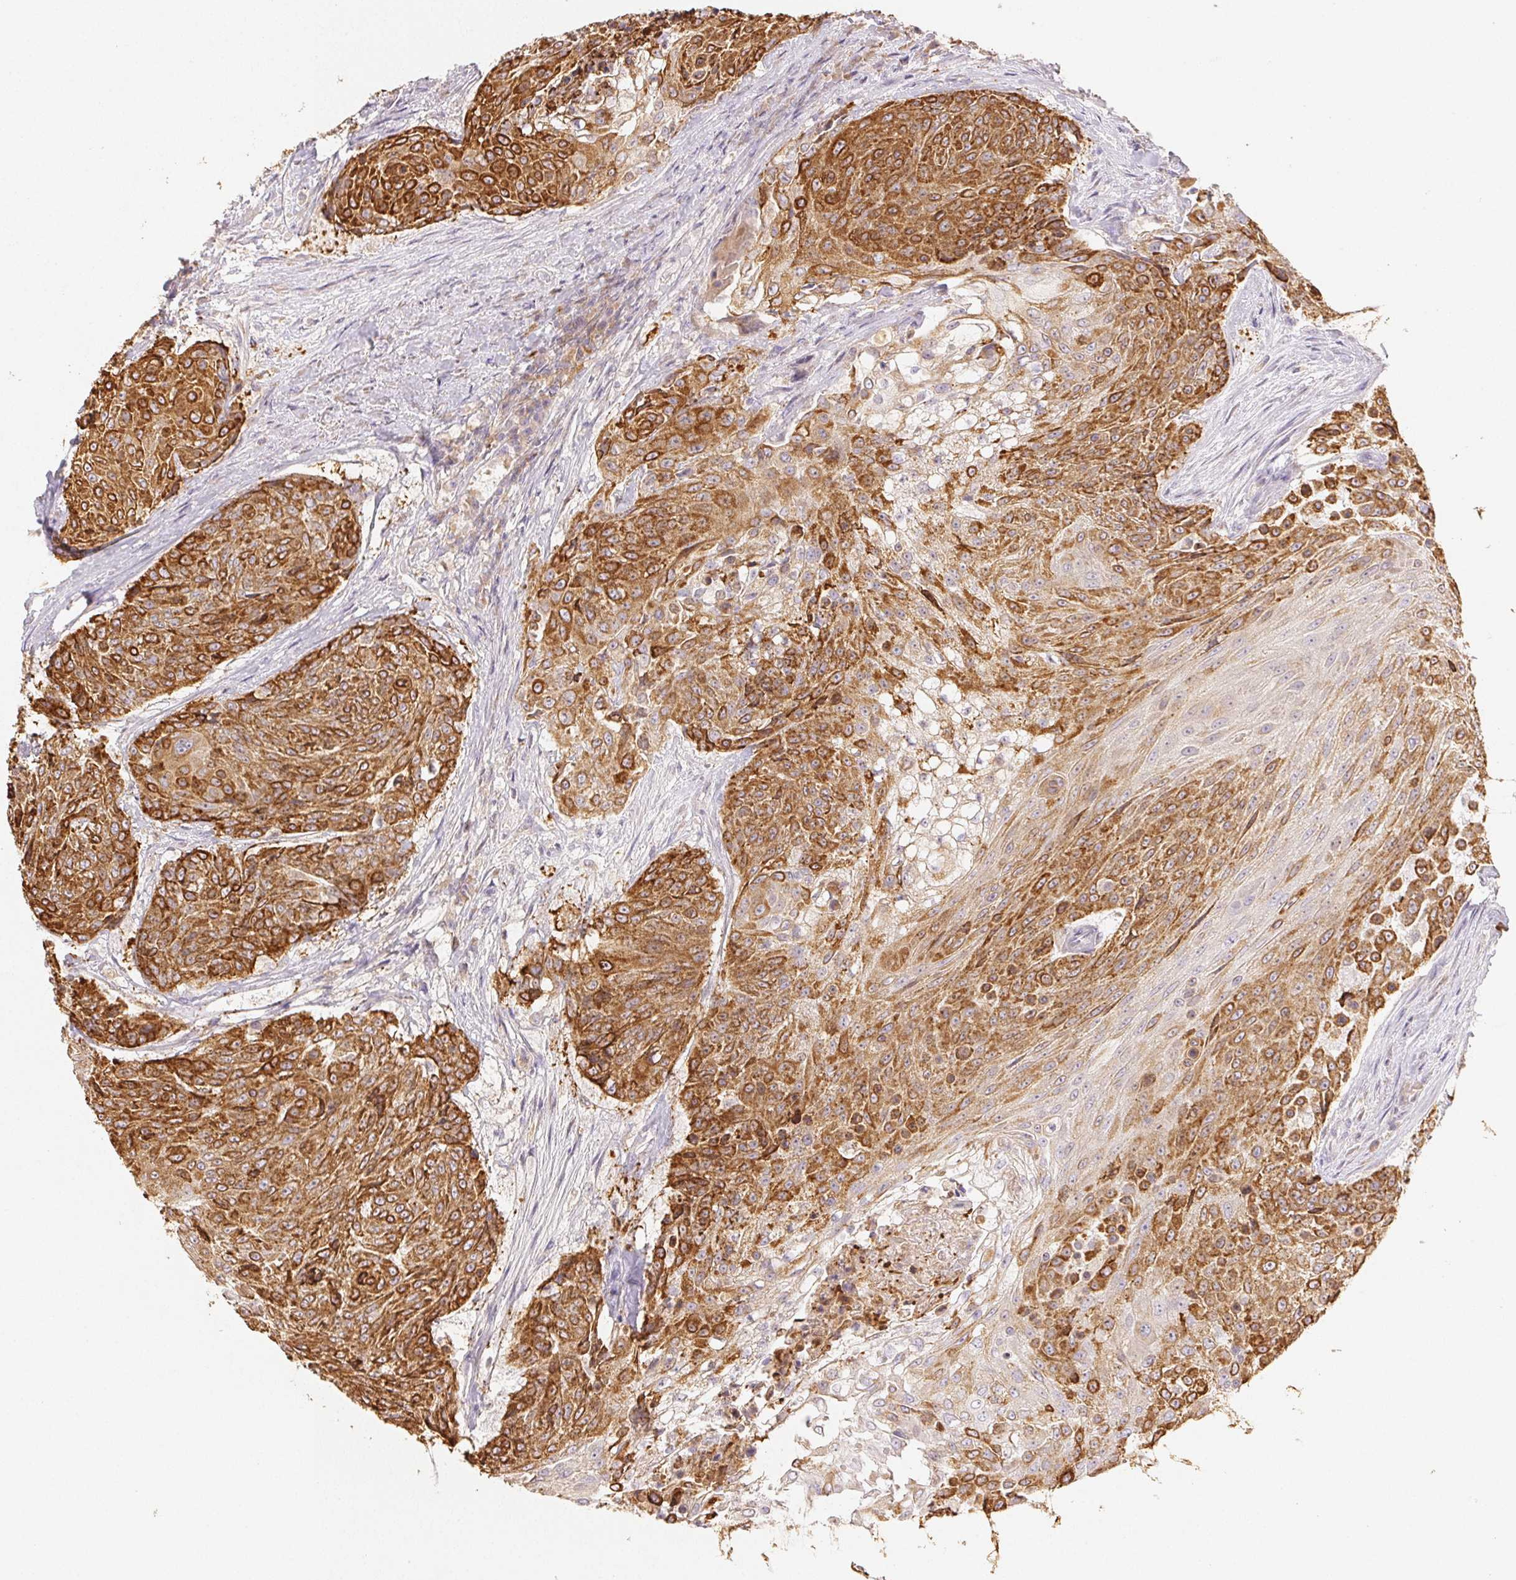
{"staining": {"intensity": "strong", "quantity": "25%-75%", "location": "cytoplasmic/membranous"}, "tissue": "urothelial cancer", "cell_type": "Tumor cells", "image_type": "cancer", "snomed": [{"axis": "morphology", "description": "Urothelial carcinoma, High grade"}, {"axis": "topography", "description": "Urinary bladder"}], "caption": "Immunohistochemistry (IHC) (DAB) staining of high-grade urothelial carcinoma demonstrates strong cytoplasmic/membranous protein staining in about 25%-75% of tumor cells.", "gene": "ACVR1B", "patient": {"sex": "female", "age": 63}}